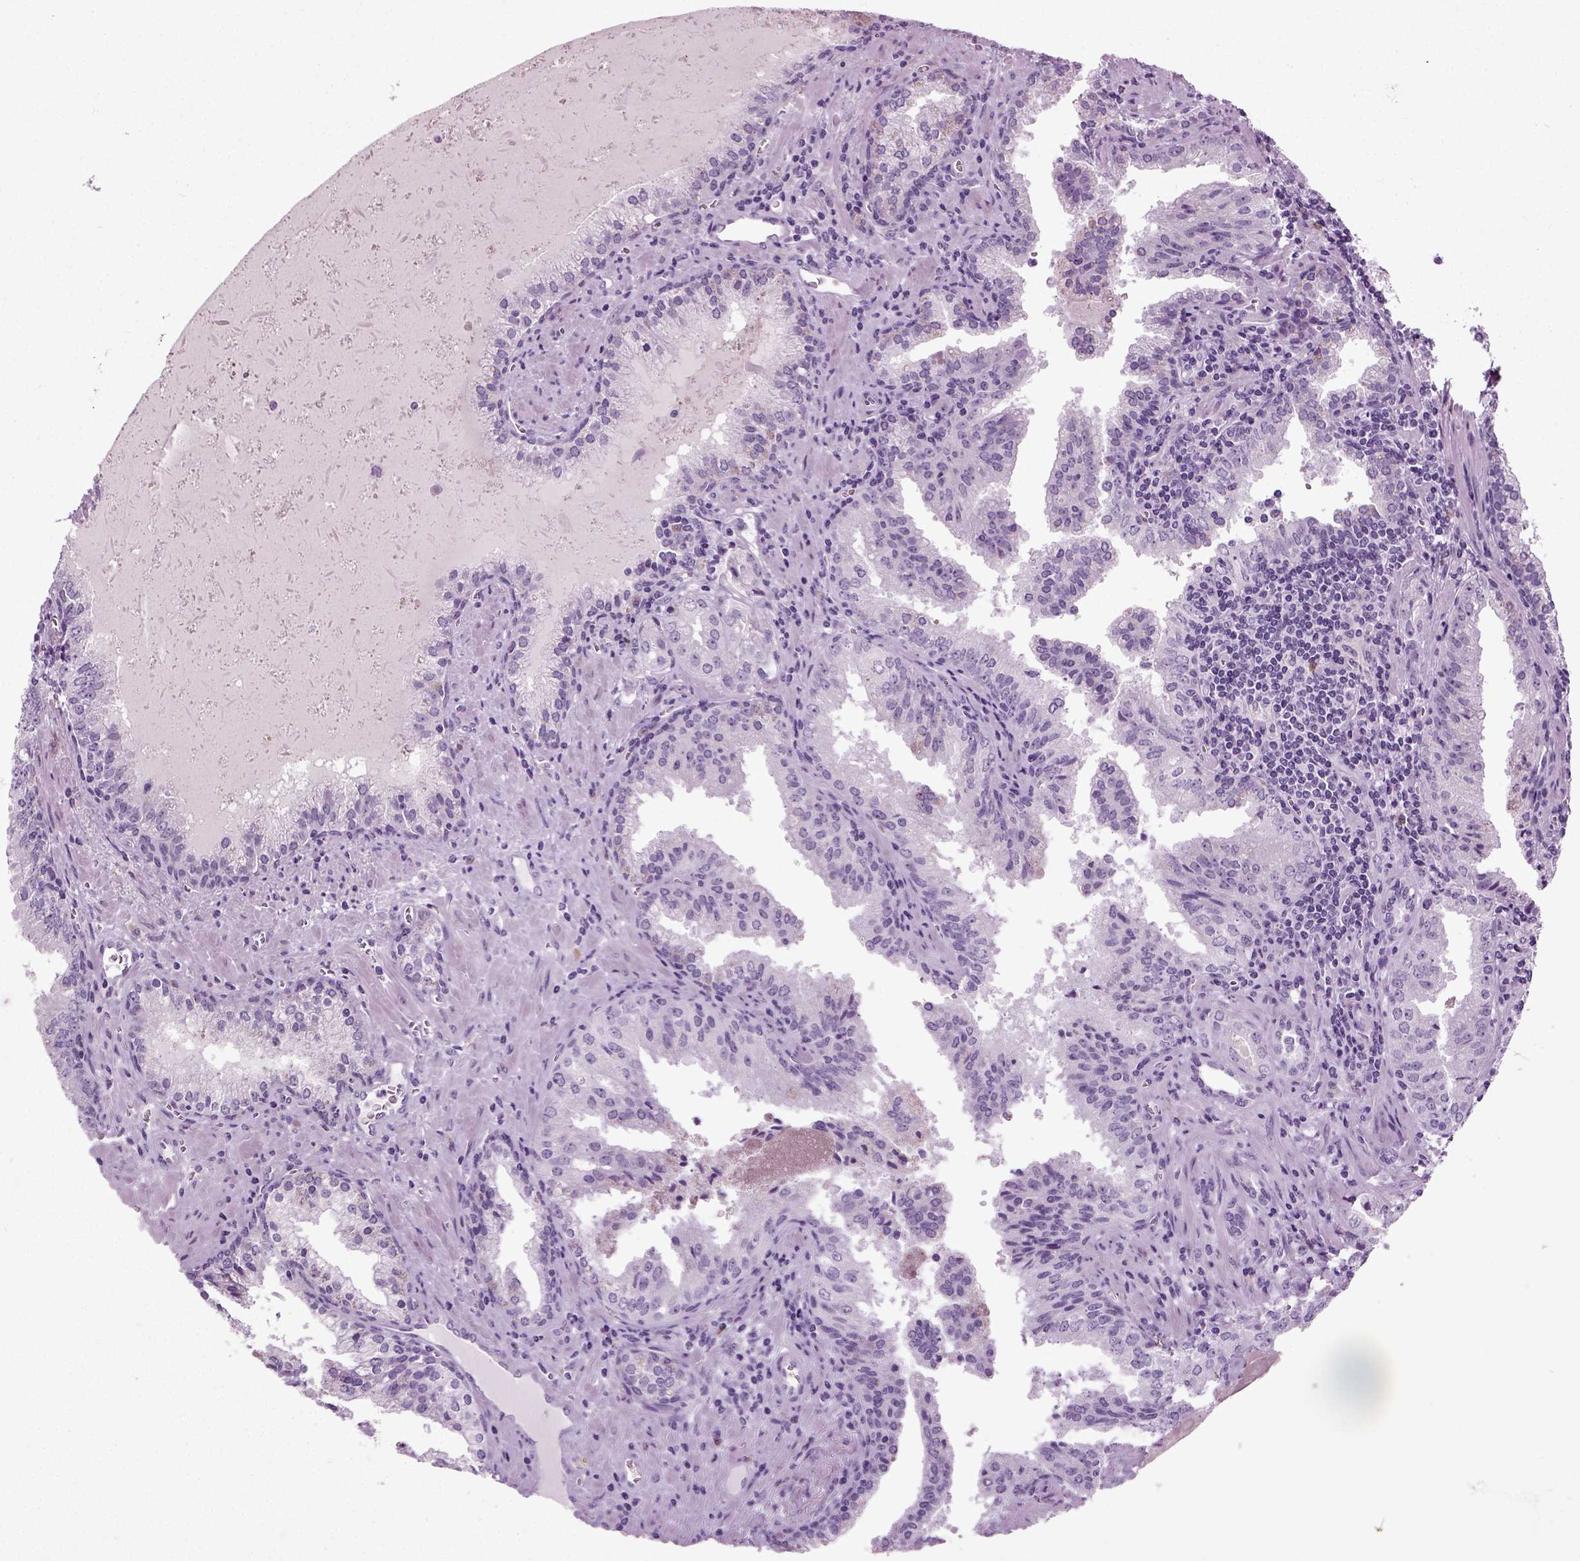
{"staining": {"intensity": "negative", "quantity": "none", "location": "none"}, "tissue": "prostate cancer", "cell_type": "Tumor cells", "image_type": "cancer", "snomed": [{"axis": "morphology", "description": "Adenocarcinoma, High grade"}, {"axis": "topography", "description": "Prostate"}], "caption": "Photomicrograph shows no significant protein expression in tumor cells of adenocarcinoma (high-grade) (prostate).", "gene": "PRLH", "patient": {"sex": "male", "age": 68}}